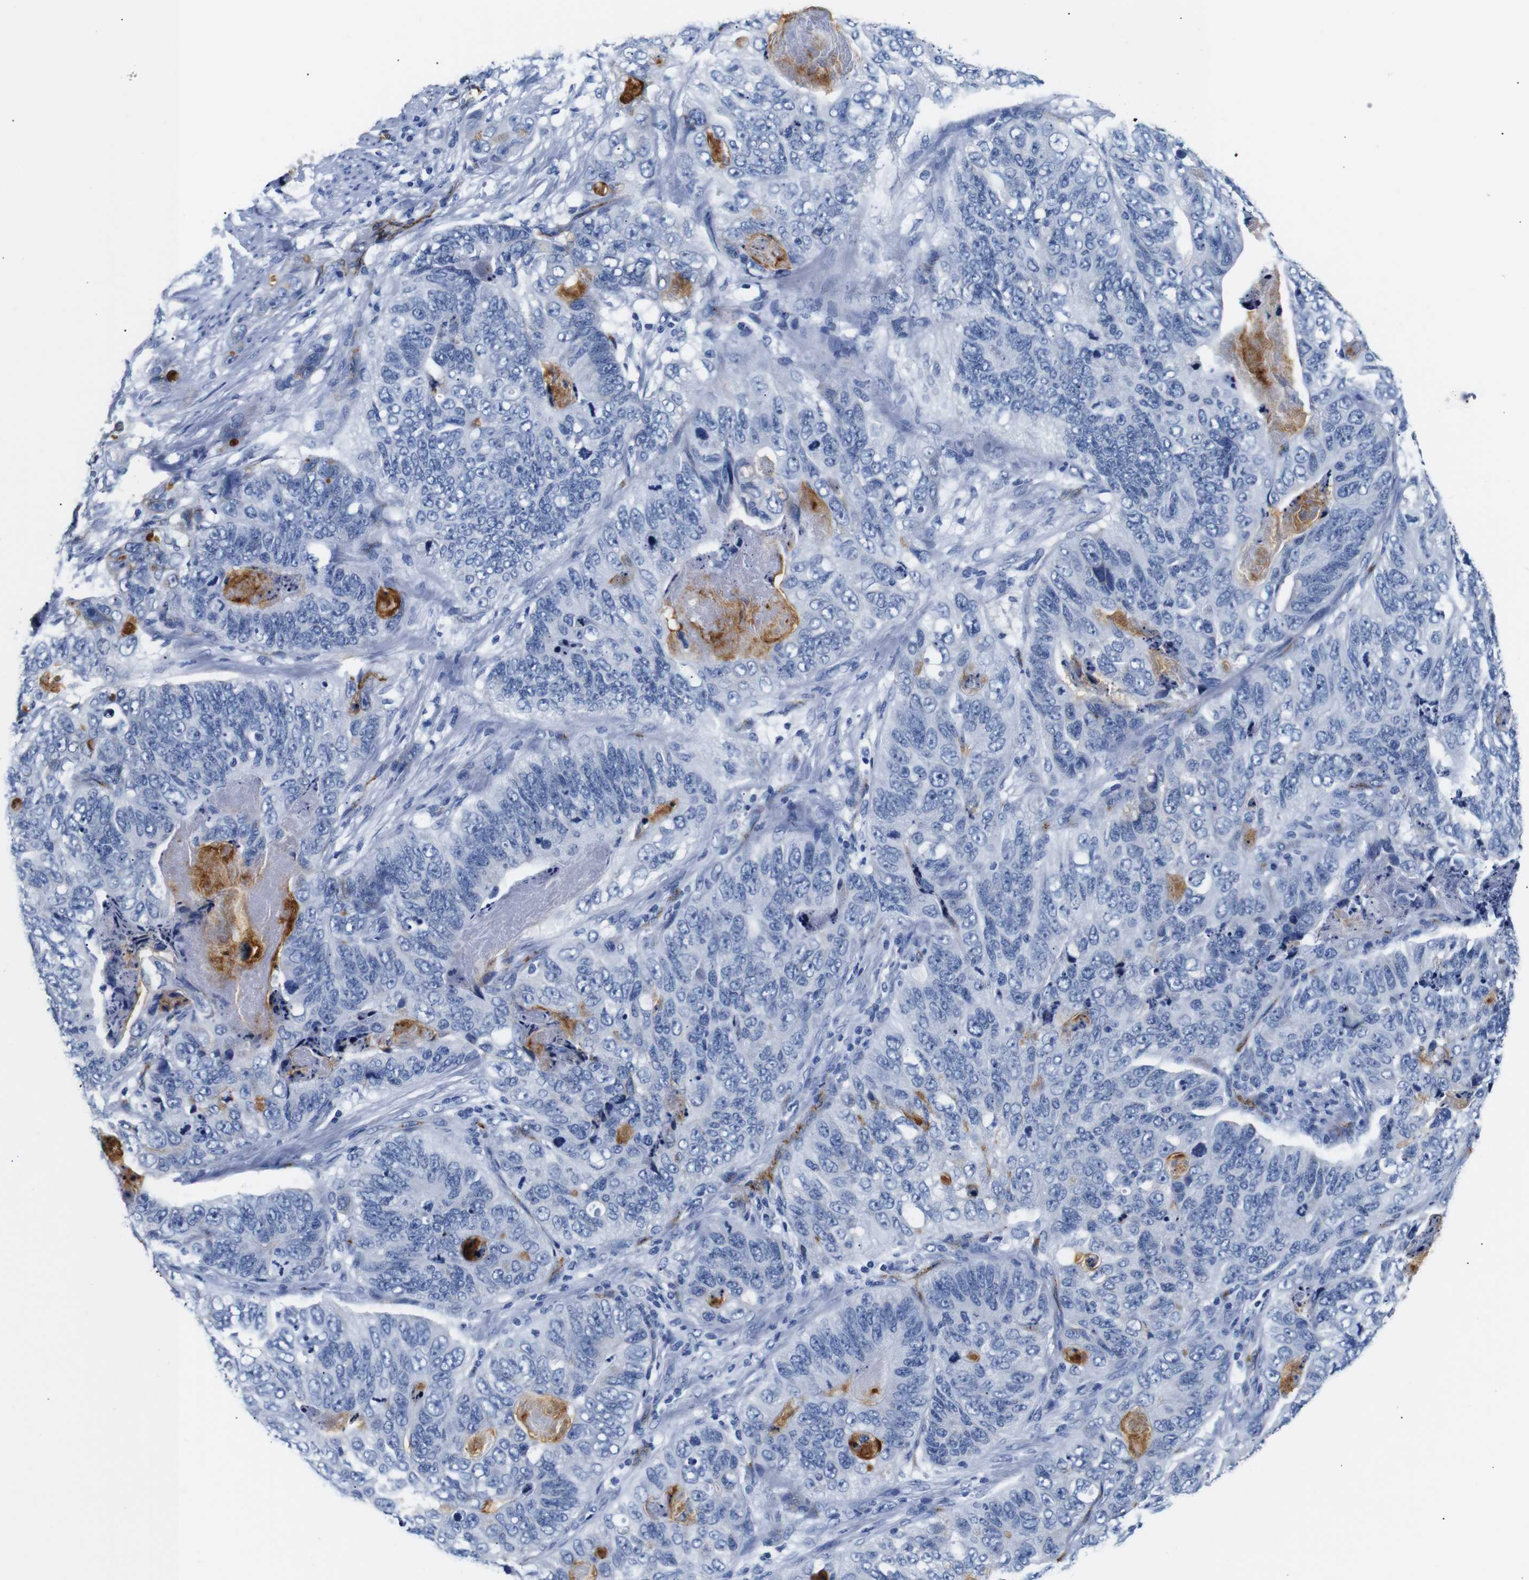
{"staining": {"intensity": "negative", "quantity": "none", "location": "none"}, "tissue": "stomach cancer", "cell_type": "Tumor cells", "image_type": "cancer", "snomed": [{"axis": "morphology", "description": "Adenocarcinoma, NOS"}, {"axis": "topography", "description": "Stomach"}], "caption": "The image shows no staining of tumor cells in adenocarcinoma (stomach). (DAB (3,3'-diaminobenzidine) IHC with hematoxylin counter stain).", "gene": "MUC4", "patient": {"sex": "female", "age": 89}}